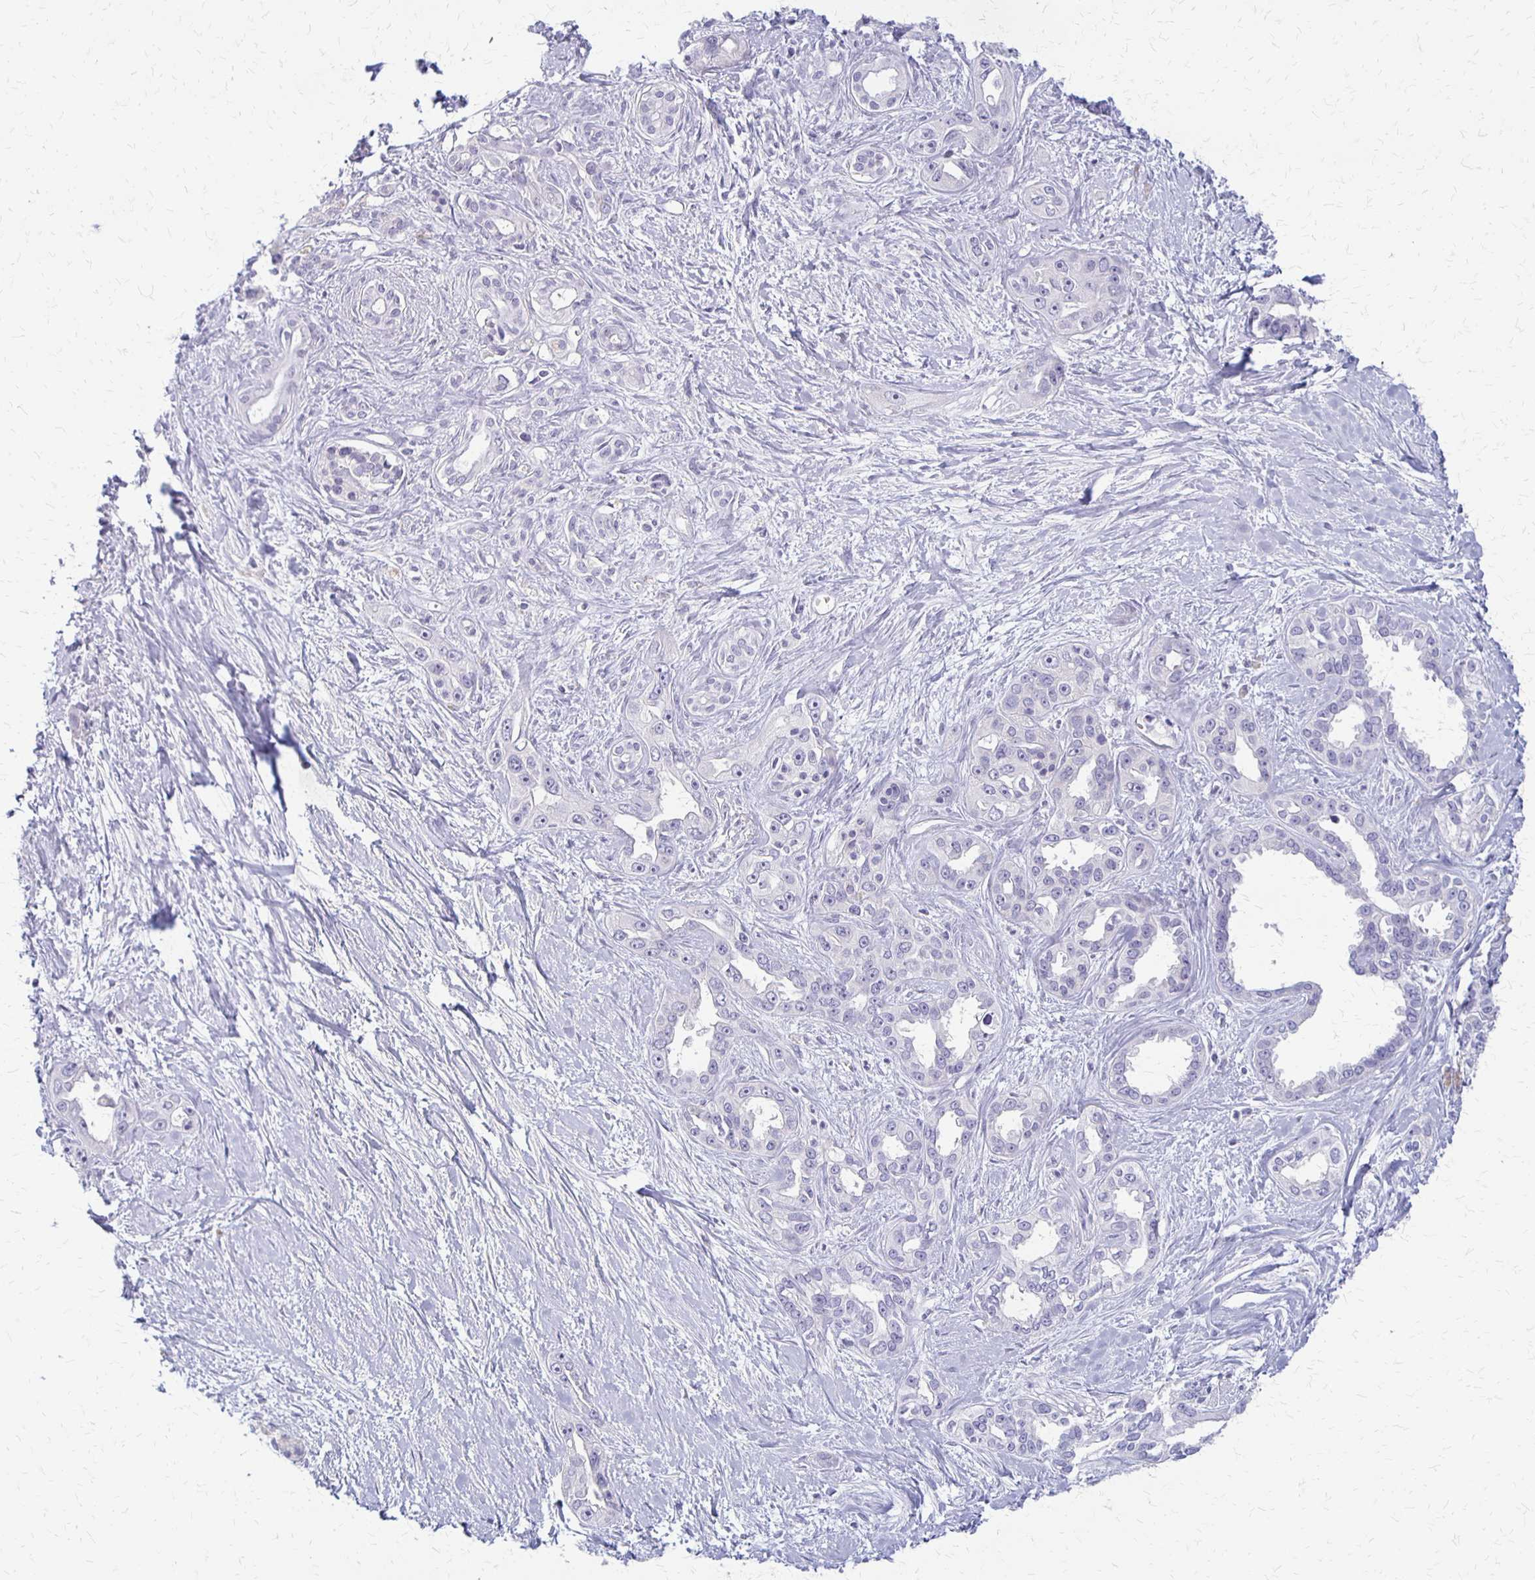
{"staining": {"intensity": "negative", "quantity": "none", "location": "none"}, "tissue": "pancreatic cancer", "cell_type": "Tumor cells", "image_type": "cancer", "snomed": [{"axis": "morphology", "description": "Adenocarcinoma, NOS"}, {"axis": "topography", "description": "Pancreas"}], "caption": "An immunohistochemistry photomicrograph of adenocarcinoma (pancreatic) is shown. There is no staining in tumor cells of adenocarcinoma (pancreatic).", "gene": "RHOC", "patient": {"sex": "female", "age": 50}}